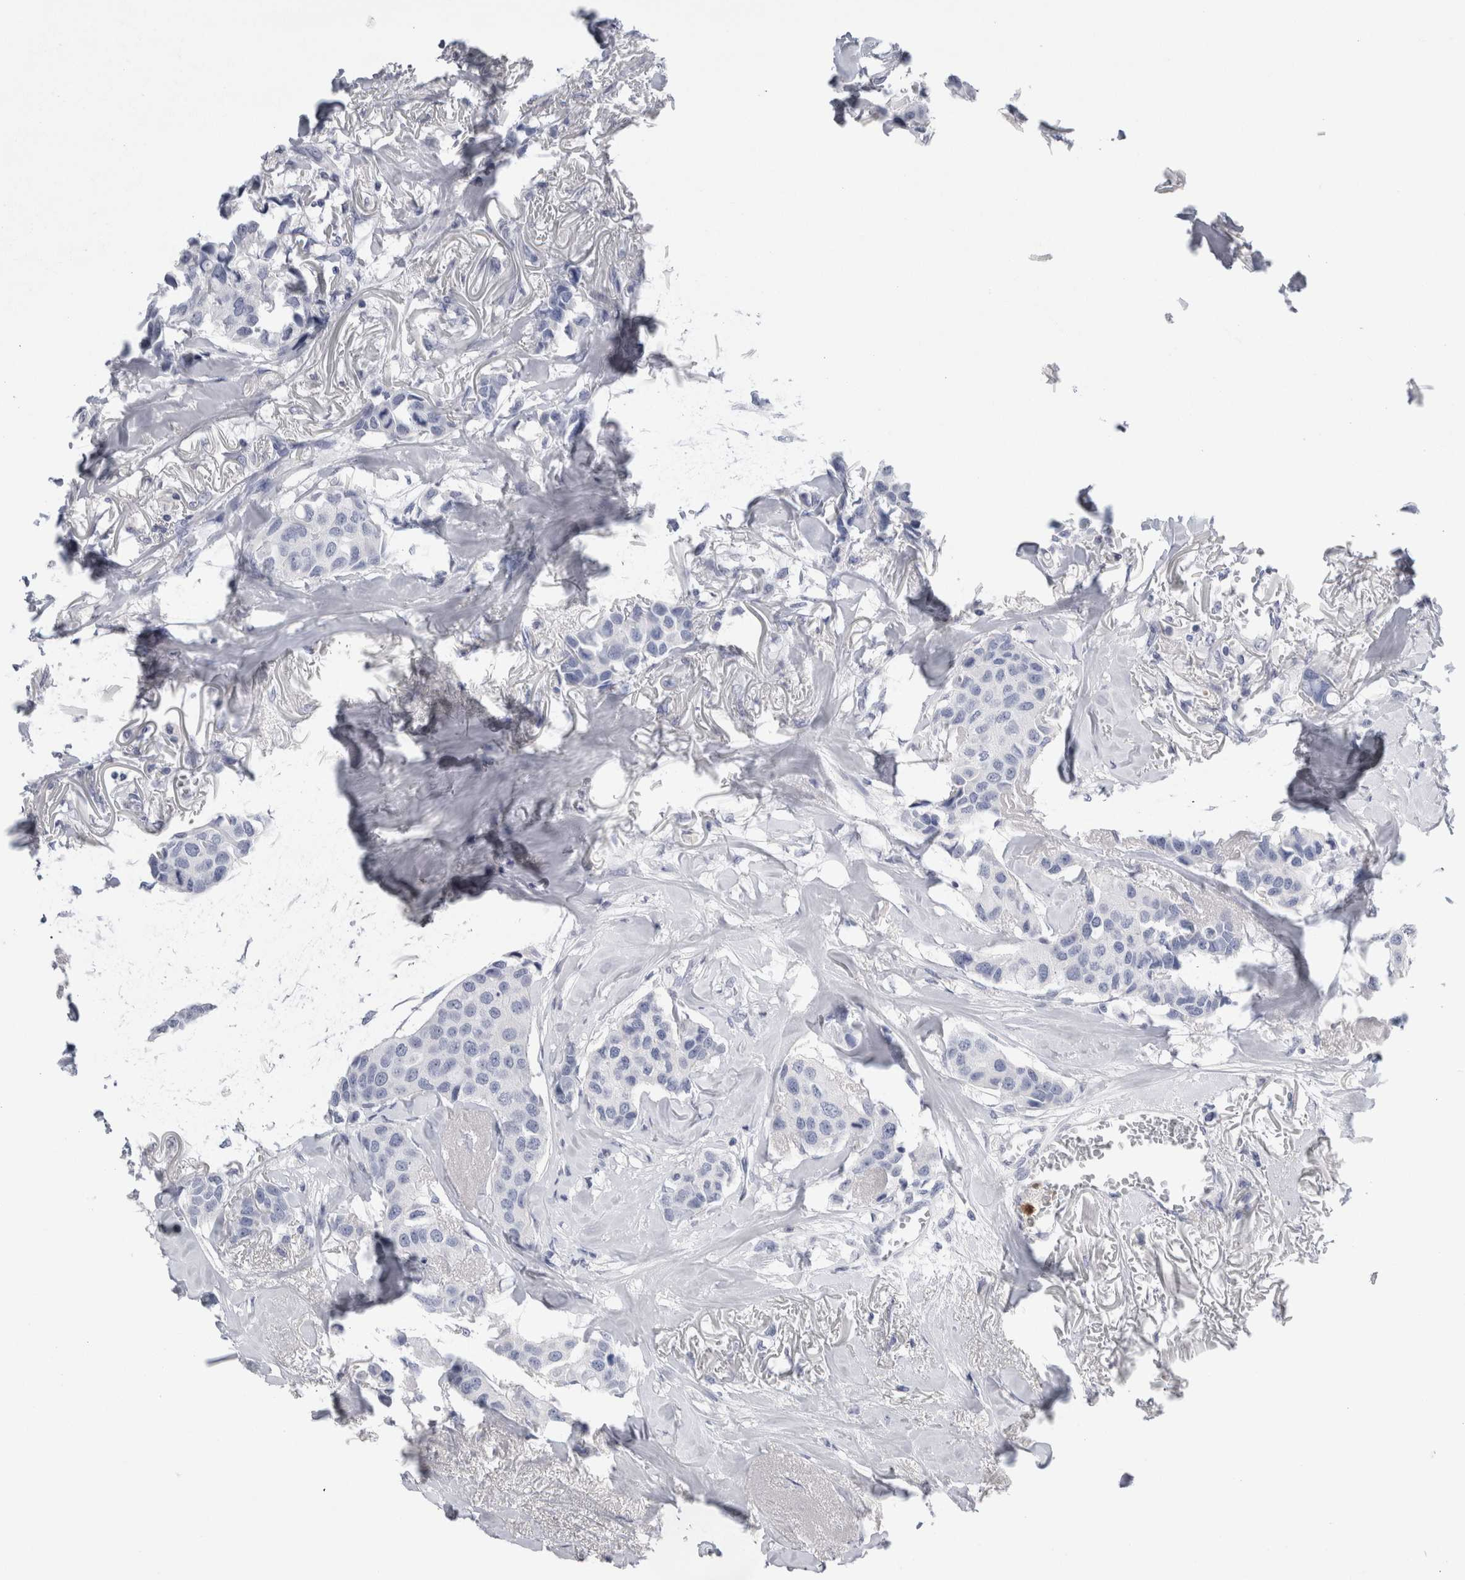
{"staining": {"intensity": "negative", "quantity": "none", "location": "none"}, "tissue": "breast cancer", "cell_type": "Tumor cells", "image_type": "cancer", "snomed": [{"axis": "morphology", "description": "Duct carcinoma"}, {"axis": "topography", "description": "Breast"}], "caption": "Tumor cells are negative for protein expression in human breast infiltrating ductal carcinoma.", "gene": "S100A12", "patient": {"sex": "female", "age": 80}}